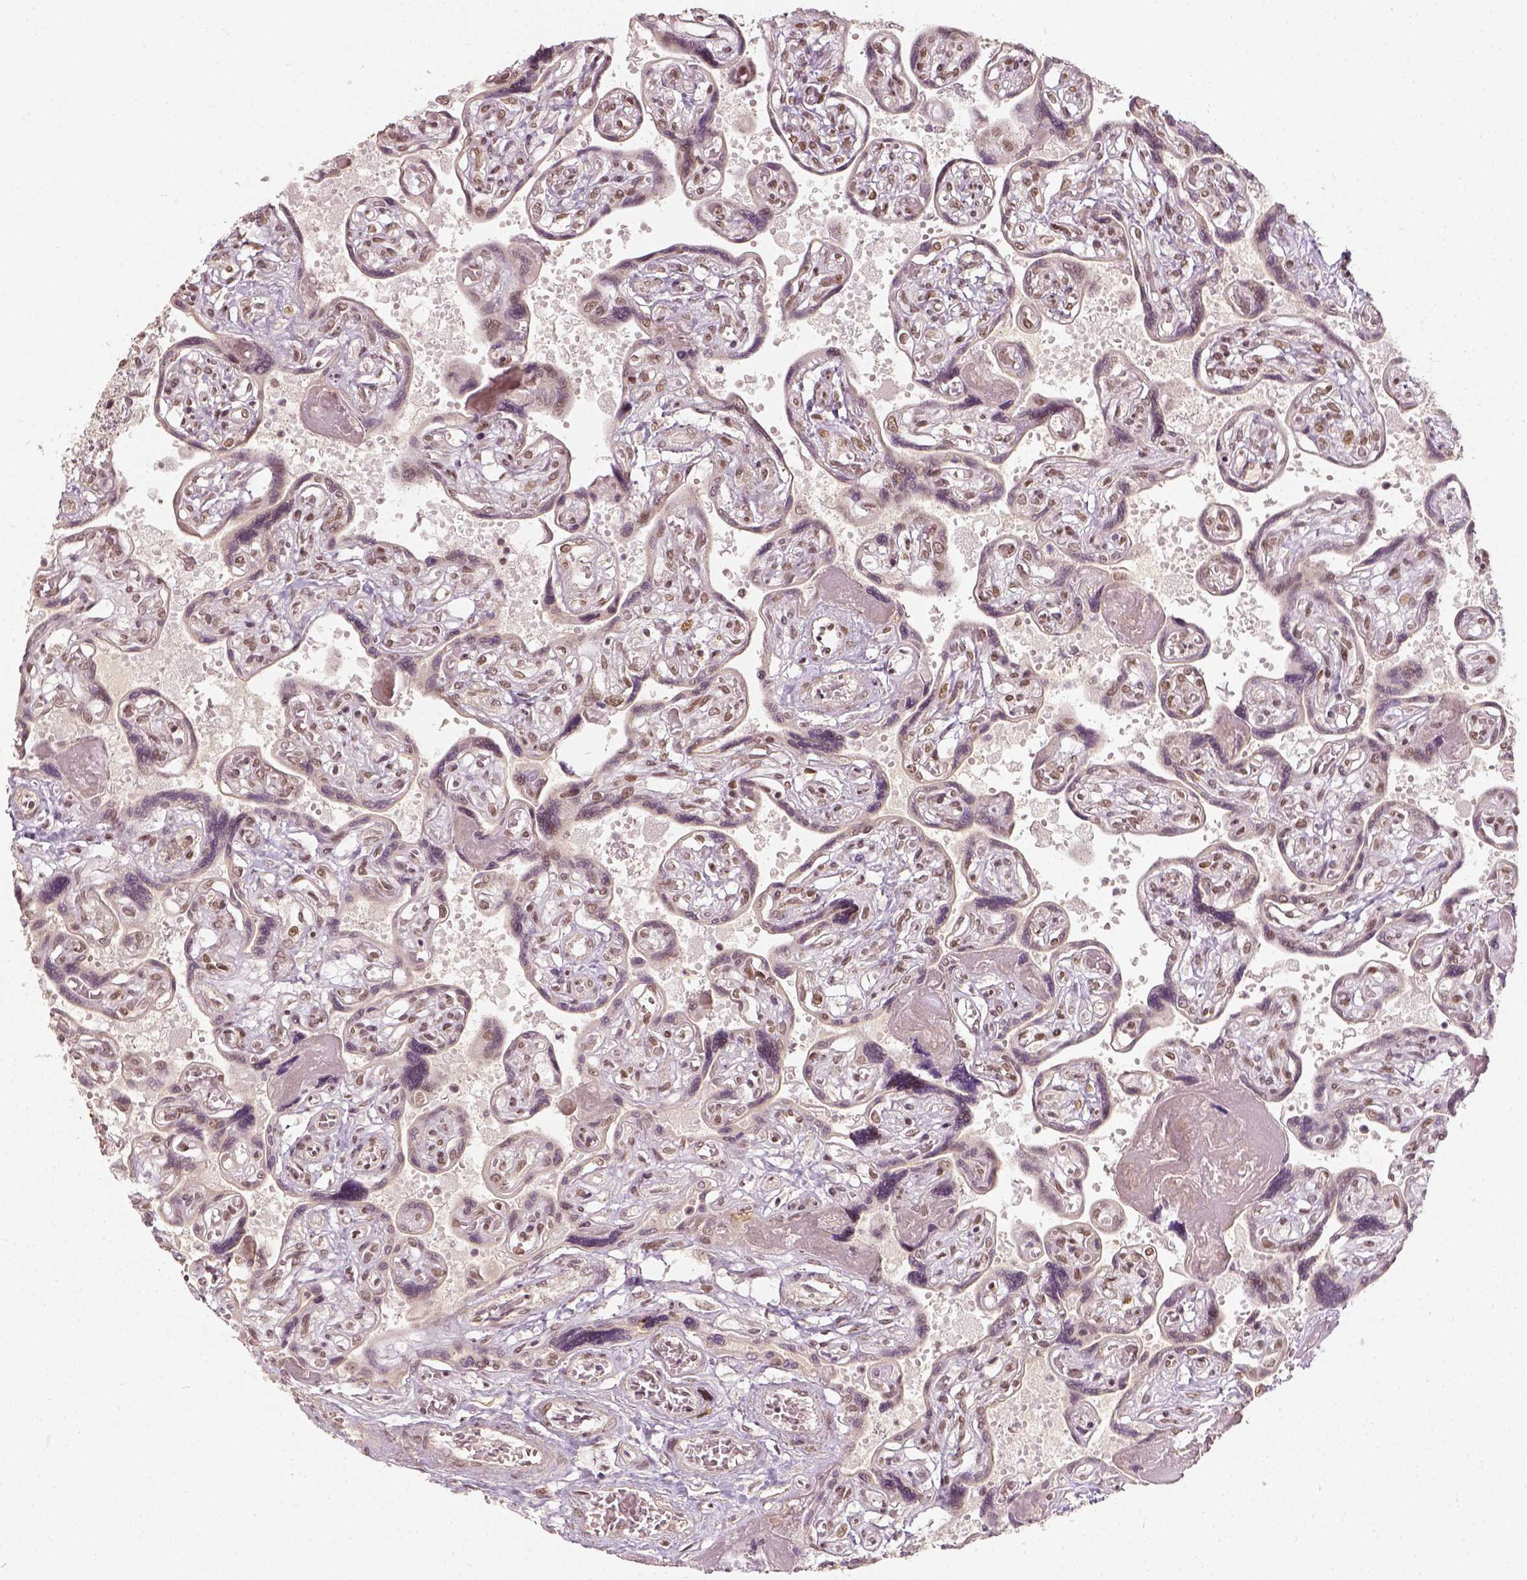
{"staining": {"intensity": "weak", "quantity": ">75%", "location": "nuclear"}, "tissue": "placenta", "cell_type": "Decidual cells", "image_type": "normal", "snomed": [{"axis": "morphology", "description": "Normal tissue, NOS"}, {"axis": "topography", "description": "Placenta"}], "caption": "This photomicrograph demonstrates normal placenta stained with IHC to label a protein in brown. The nuclear of decidual cells show weak positivity for the protein. Nuclei are counter-stained blue.", "gene": "ZMAT3", "patient": {"sex": "female", "age": 32}}